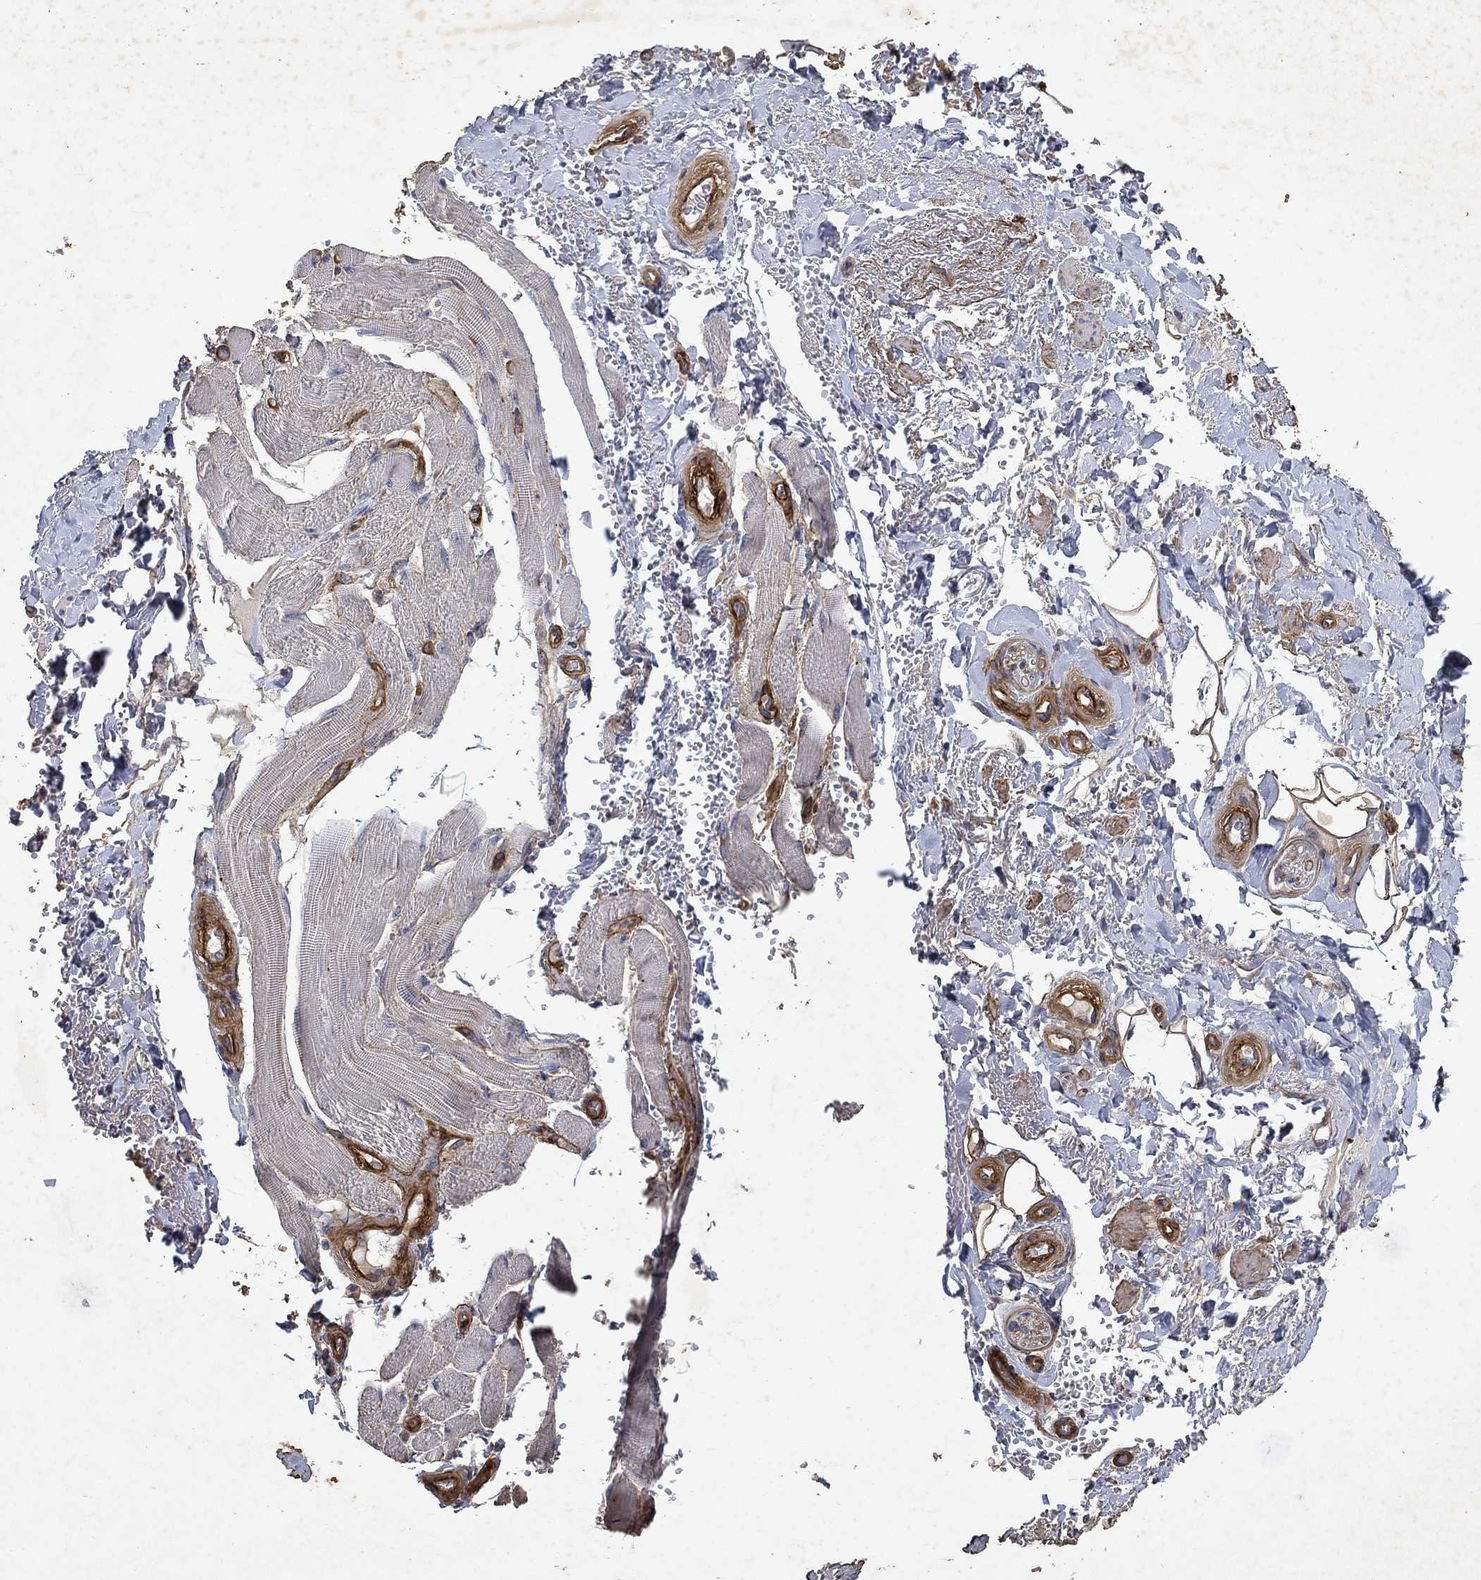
{"staining": {"intensity": "moderate", "quantity": ">75%", "location": "cytoplasmic/membranous"}, "tissue": "adipose tissue", "cell_type": "Adipocytes", "image_type": "normal", "snomed": [{"axis": "morphology", "description": "Normal tissue, NOS"}, {"axis": "topography", "description": "Anal"}, {"axis": "topography", "description": "Peripheral nerve tissue"}], "caption": "The immunohistochemical stain labels moderate cytoplasmic/membranous positivity in adipocytes of normal adipose tissue. (Brightfield microscopy of DAB IHC at high magnification).", "gene": "COL4A2", "patient": {"sex": "male", "age": 53}}